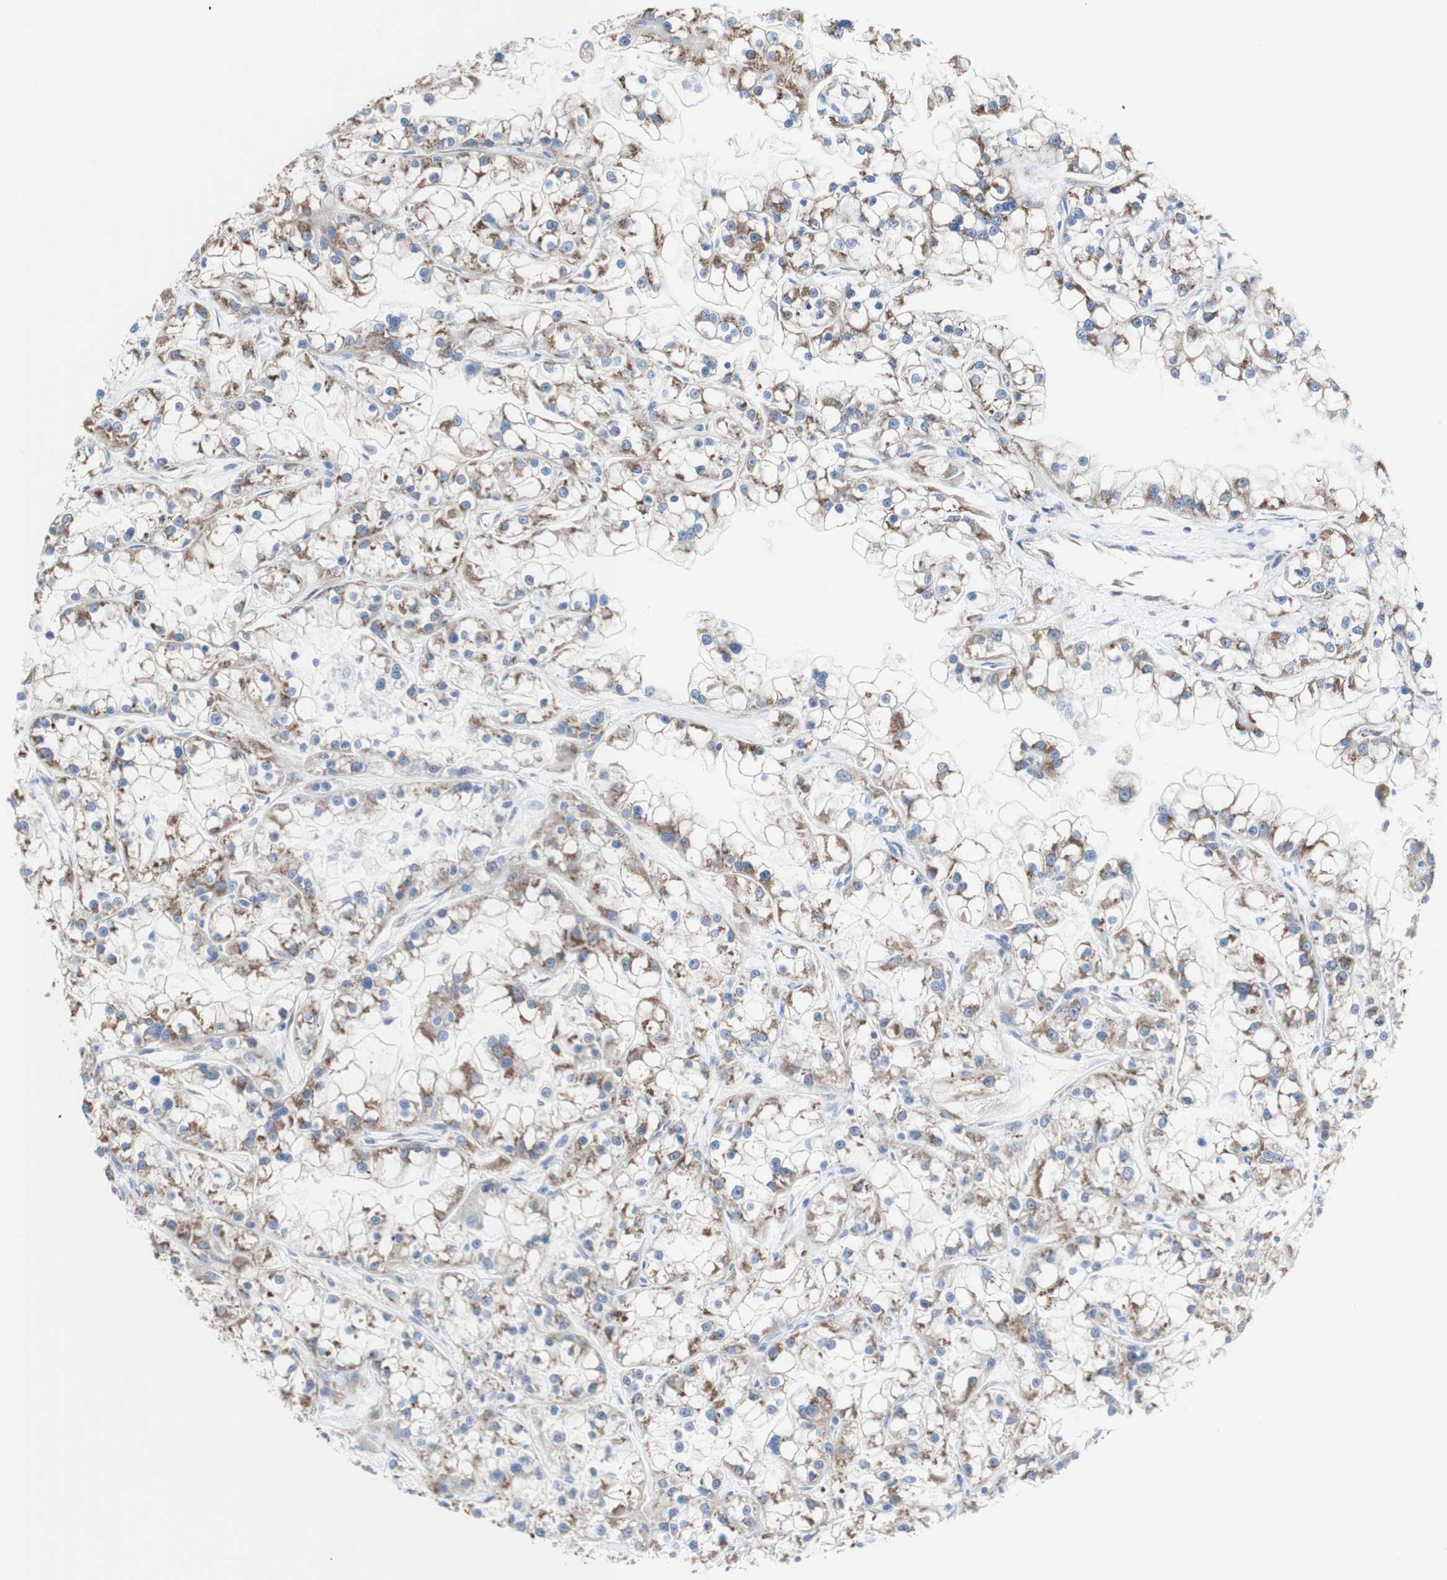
{"staining": {"intensity": "moderate", "quantity": ">75%", "location": "cytoplasmic/membranous"}, "tissue": "renal cancer", "cell_type": "Tumor cells", "image_type": "cancer", "snomed": [{"axis": "morphology", "description": "Adenocarcinoma, NOS"}, {"axis": "topography", "description": "Kidney"}], "caption": "DAB (3,3'-diaminobenzidine) immunohistochemical staining of renal cancer (adenocarcinoma) displays moderate cytoplasmic/membranous protein staining in approximately >75% of tumor cells. (Stains: DAB in brown, nuclei in blue, Microscopy: brightfield microscopy at high magnification).", "gene": "LRIG3", "patient": {"sex": "female", "age": 52}}